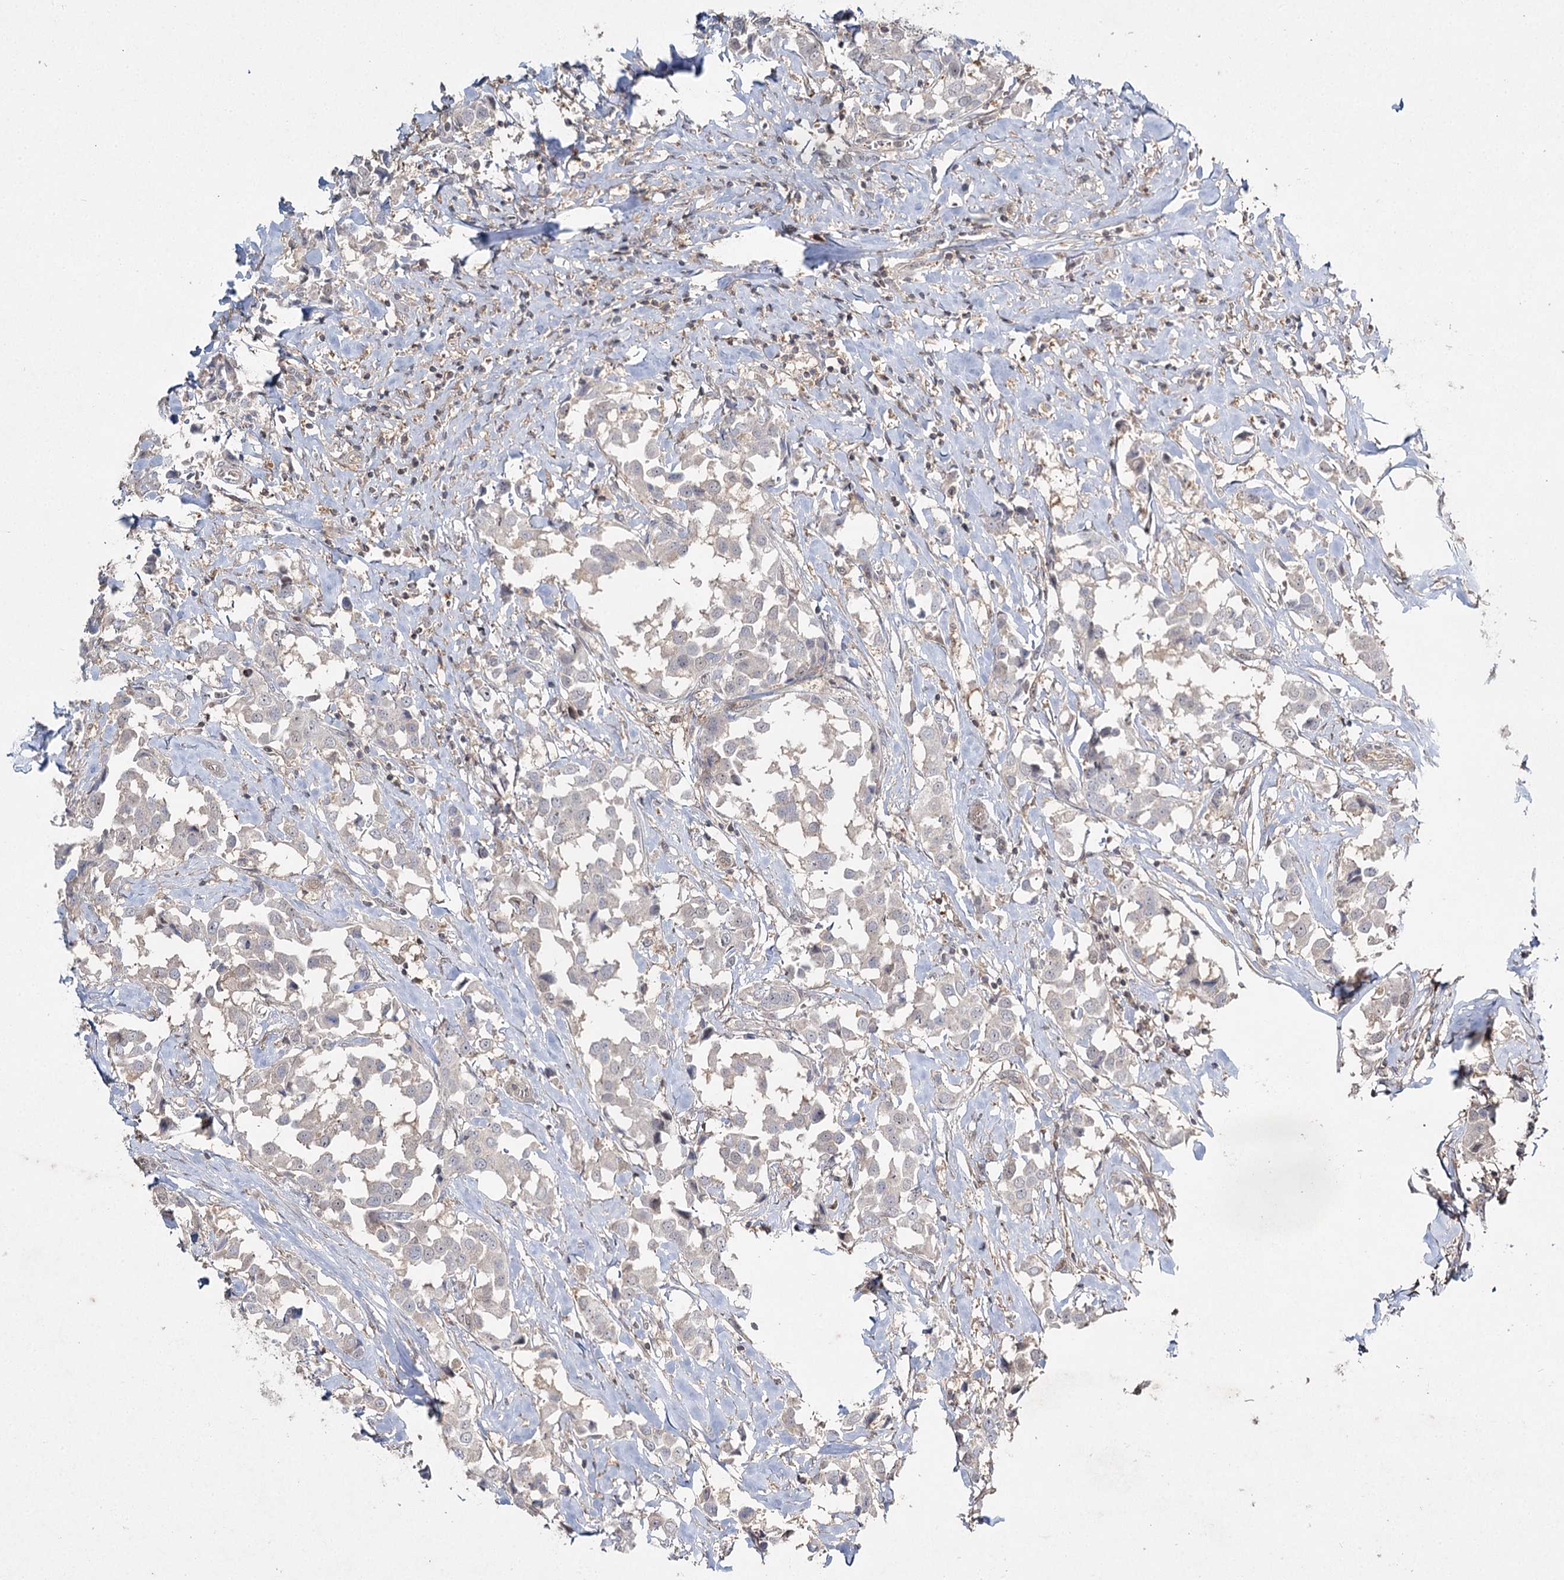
{"staining": {"intensity": "negative", "quantity": "none", "location": "none"}, "tissue": "breast cancer", "cell_type": "Tumor cells", "image_type": "cancer", "snomed": [{"axis": "morphology", "description": "Duct carcinoma"}, {"axis": "topography", "description": "Breast"}], "caption": "Infiltrating ductal carcinoma (breast) was stained to show a protein in brown. There is no significant expression in tumor cells. Nuclei are stained in blue.", "gene": "WDR44", "patient": {"sex": "female", "age": 80}}